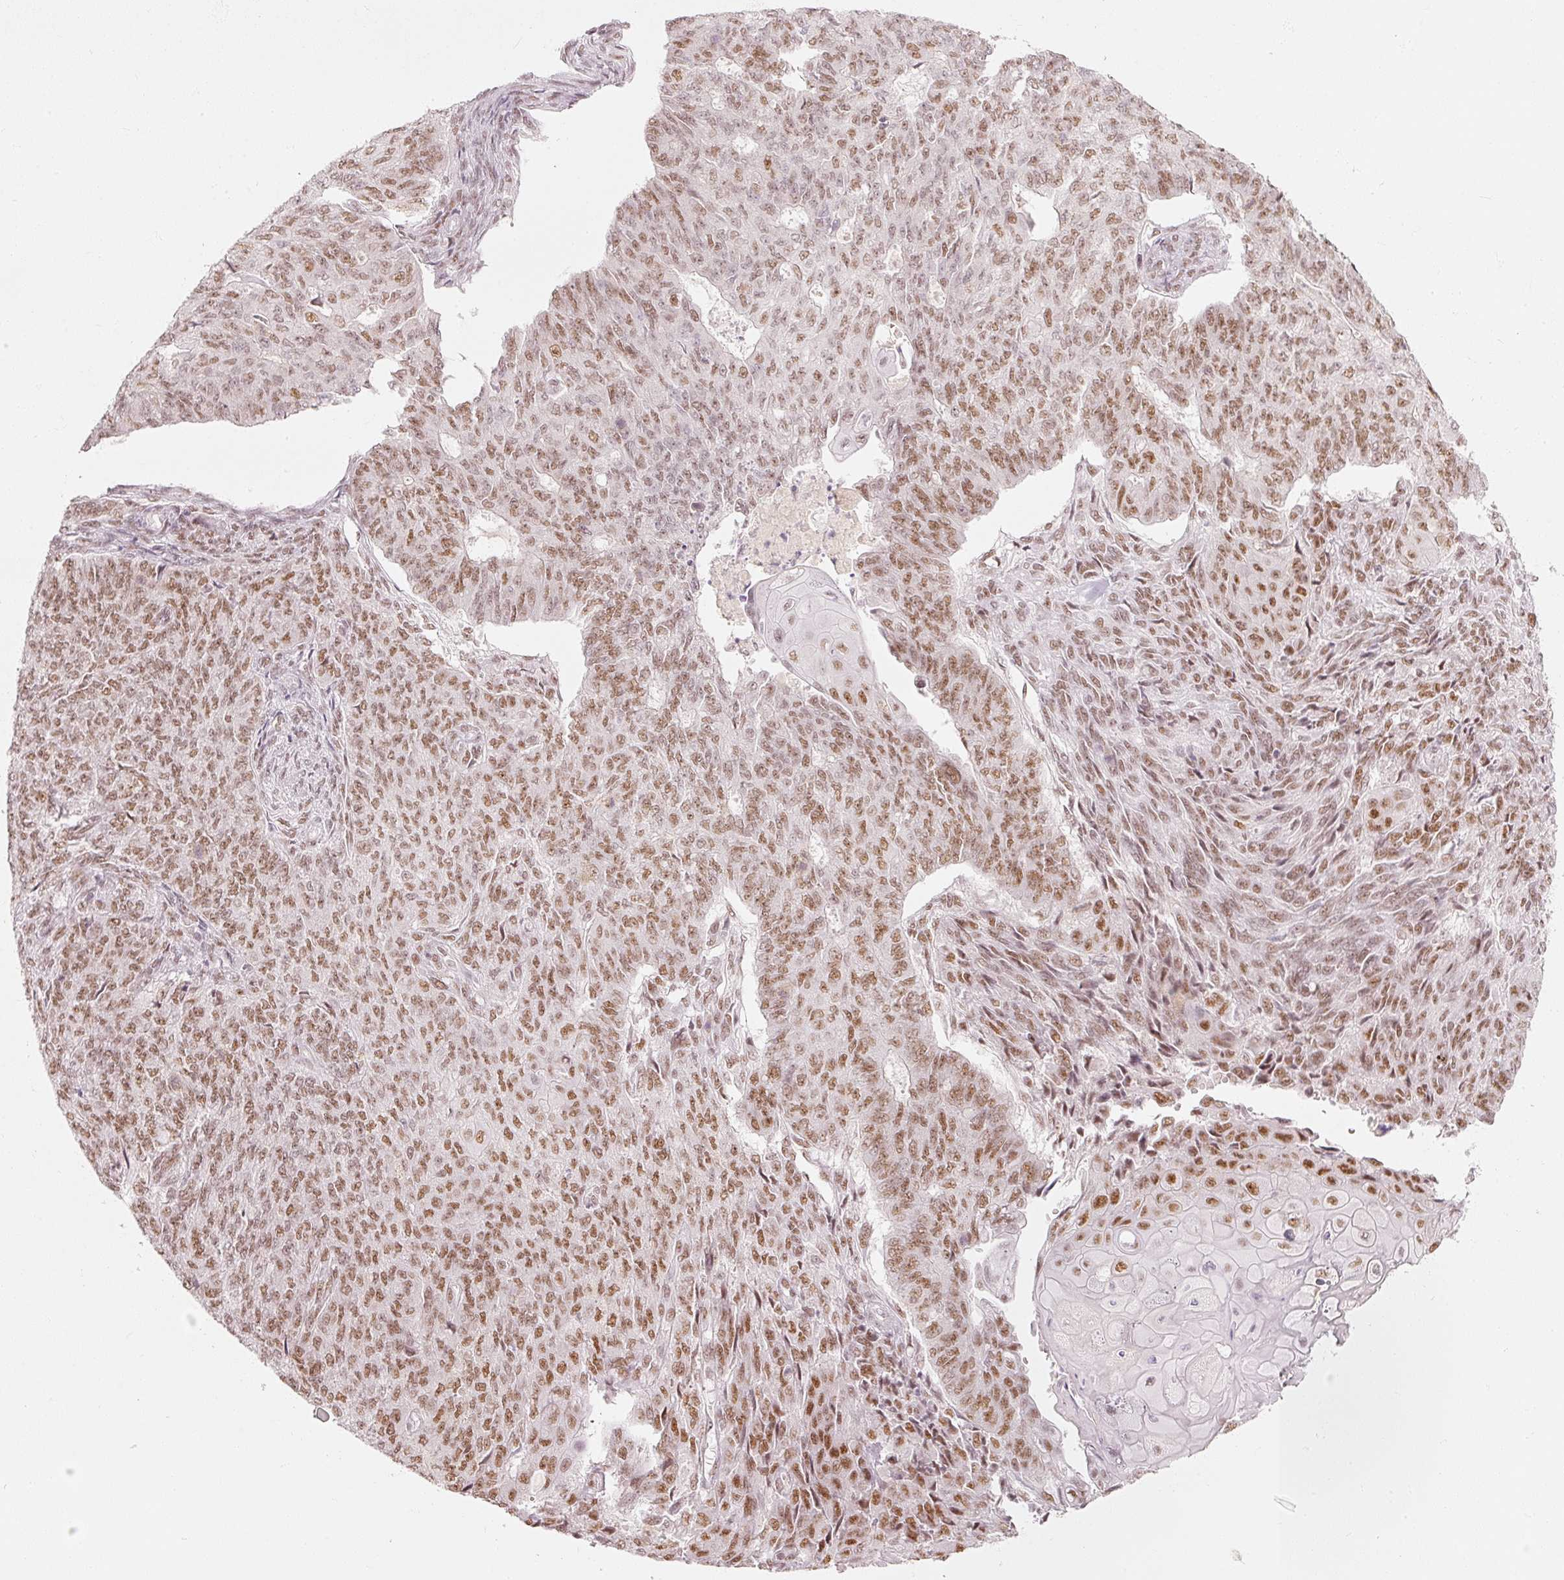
{"staining": {"intensity": "moderate", "quantity": ">75%", "location": "nuclear"}, "tissue": "endometrial cancer", "cell_type": "Tumor cells", "image_type": "cancer", "snomed": [{"axis": "morphology", "description": "Adenocarcinoma, NOS"}, {"axis": "topography", "description": "Endometrium"}], "caption": "Human adenocarcinoma (endometrial) stained with a protein marker reveals moderate staining in tumor cells.", "gene": "PPP1R10", "patient": {"sex": "female", "age": 32}}